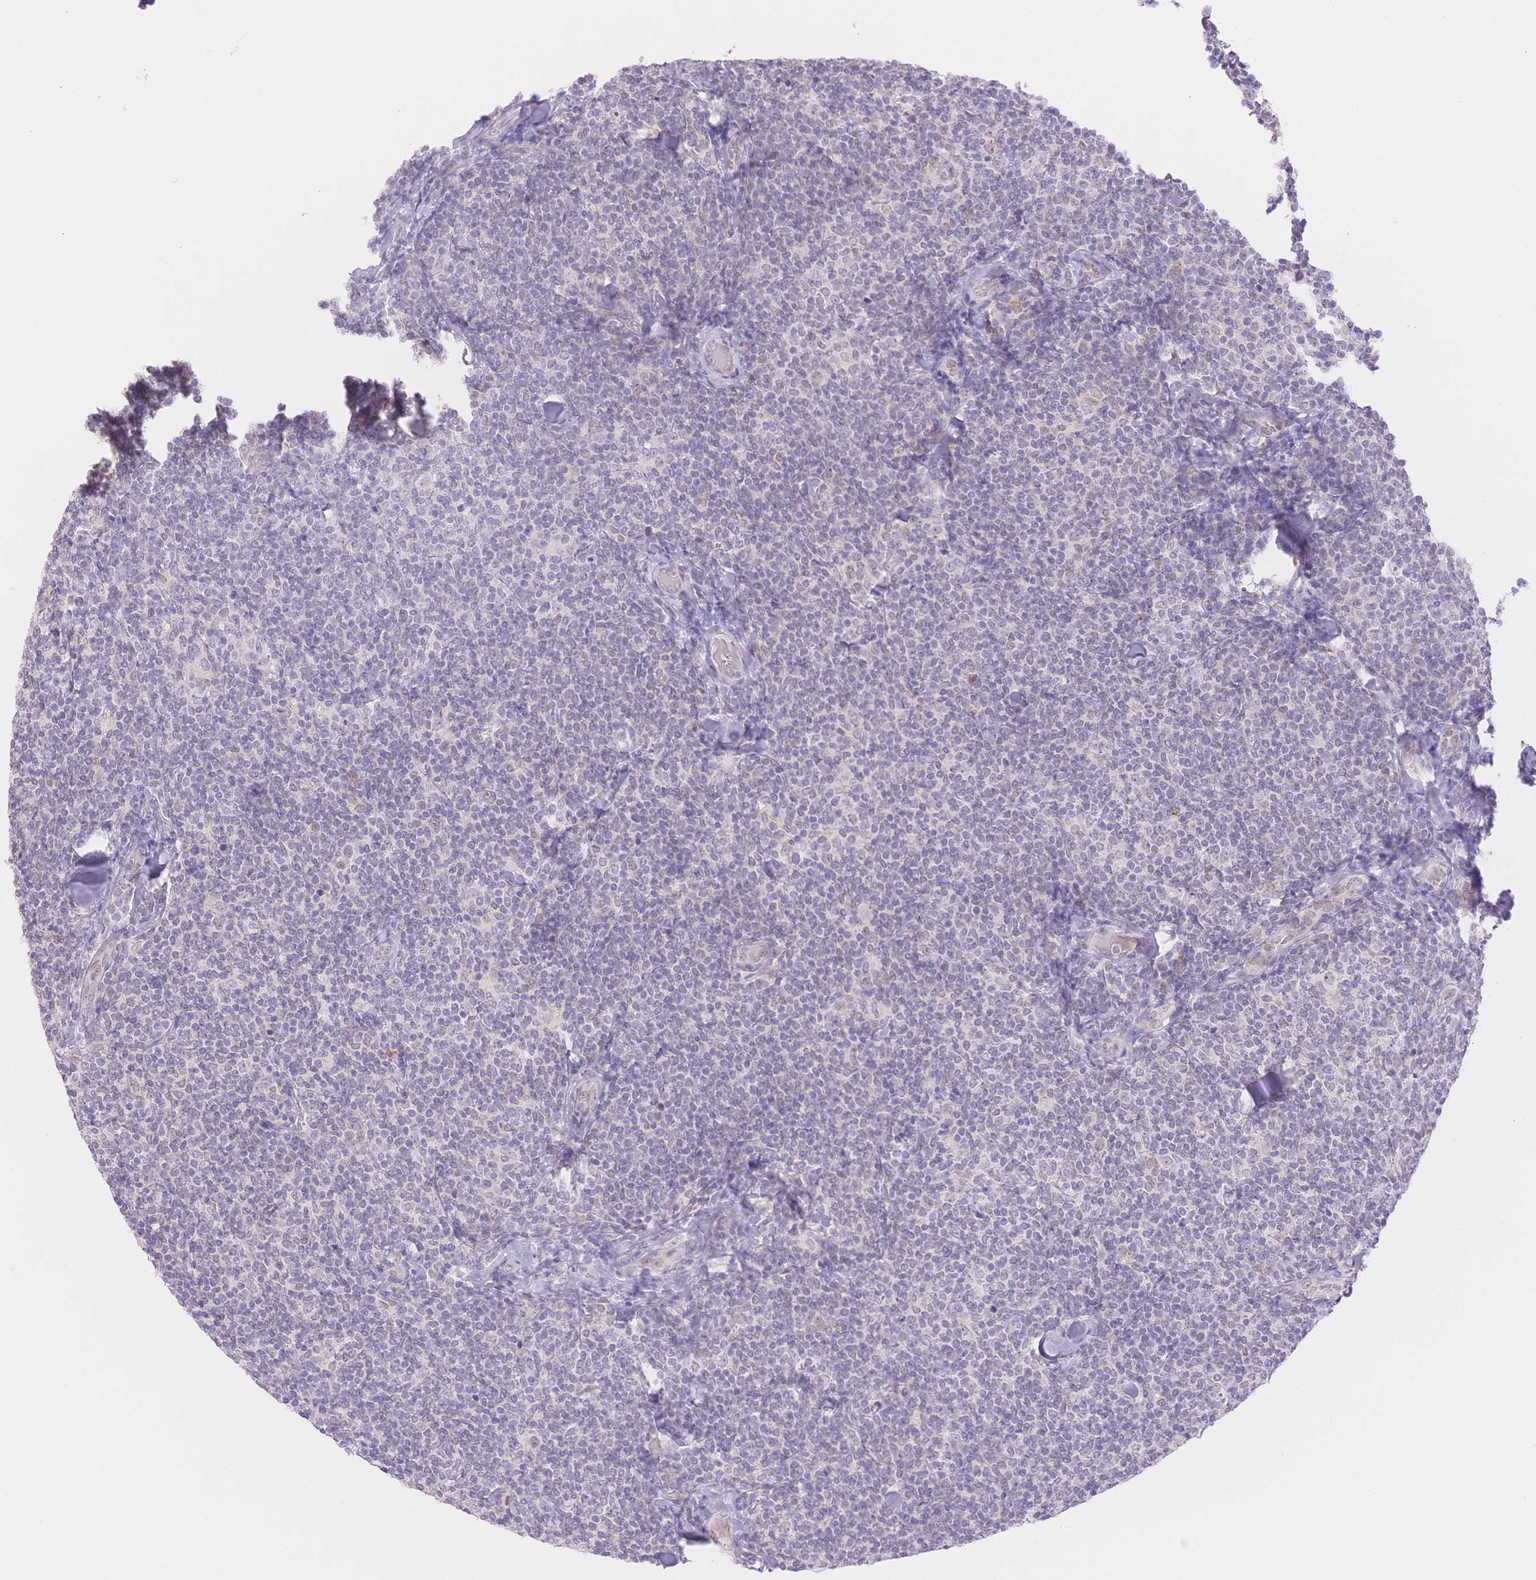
{"staining": {"intensity": "negative", "quantity": "none", "location": "none"}, "tissue": "lymphoma", "cell_type": "Tumor cells", "image_type": "cancer", "snomed": [{"axis": "morphology", "description": "Malignant lymphoma, non-Hodgkin's type, Low grade"}, {"axis": "topography", "description": "Lymph node"}], "caption": "There is no significant staining in tumor cells of low-grade malignant lymphoma, non-Hodgkin's type.", "gene": "WDR54", "patient": {"sex": "female", "age": 56}}